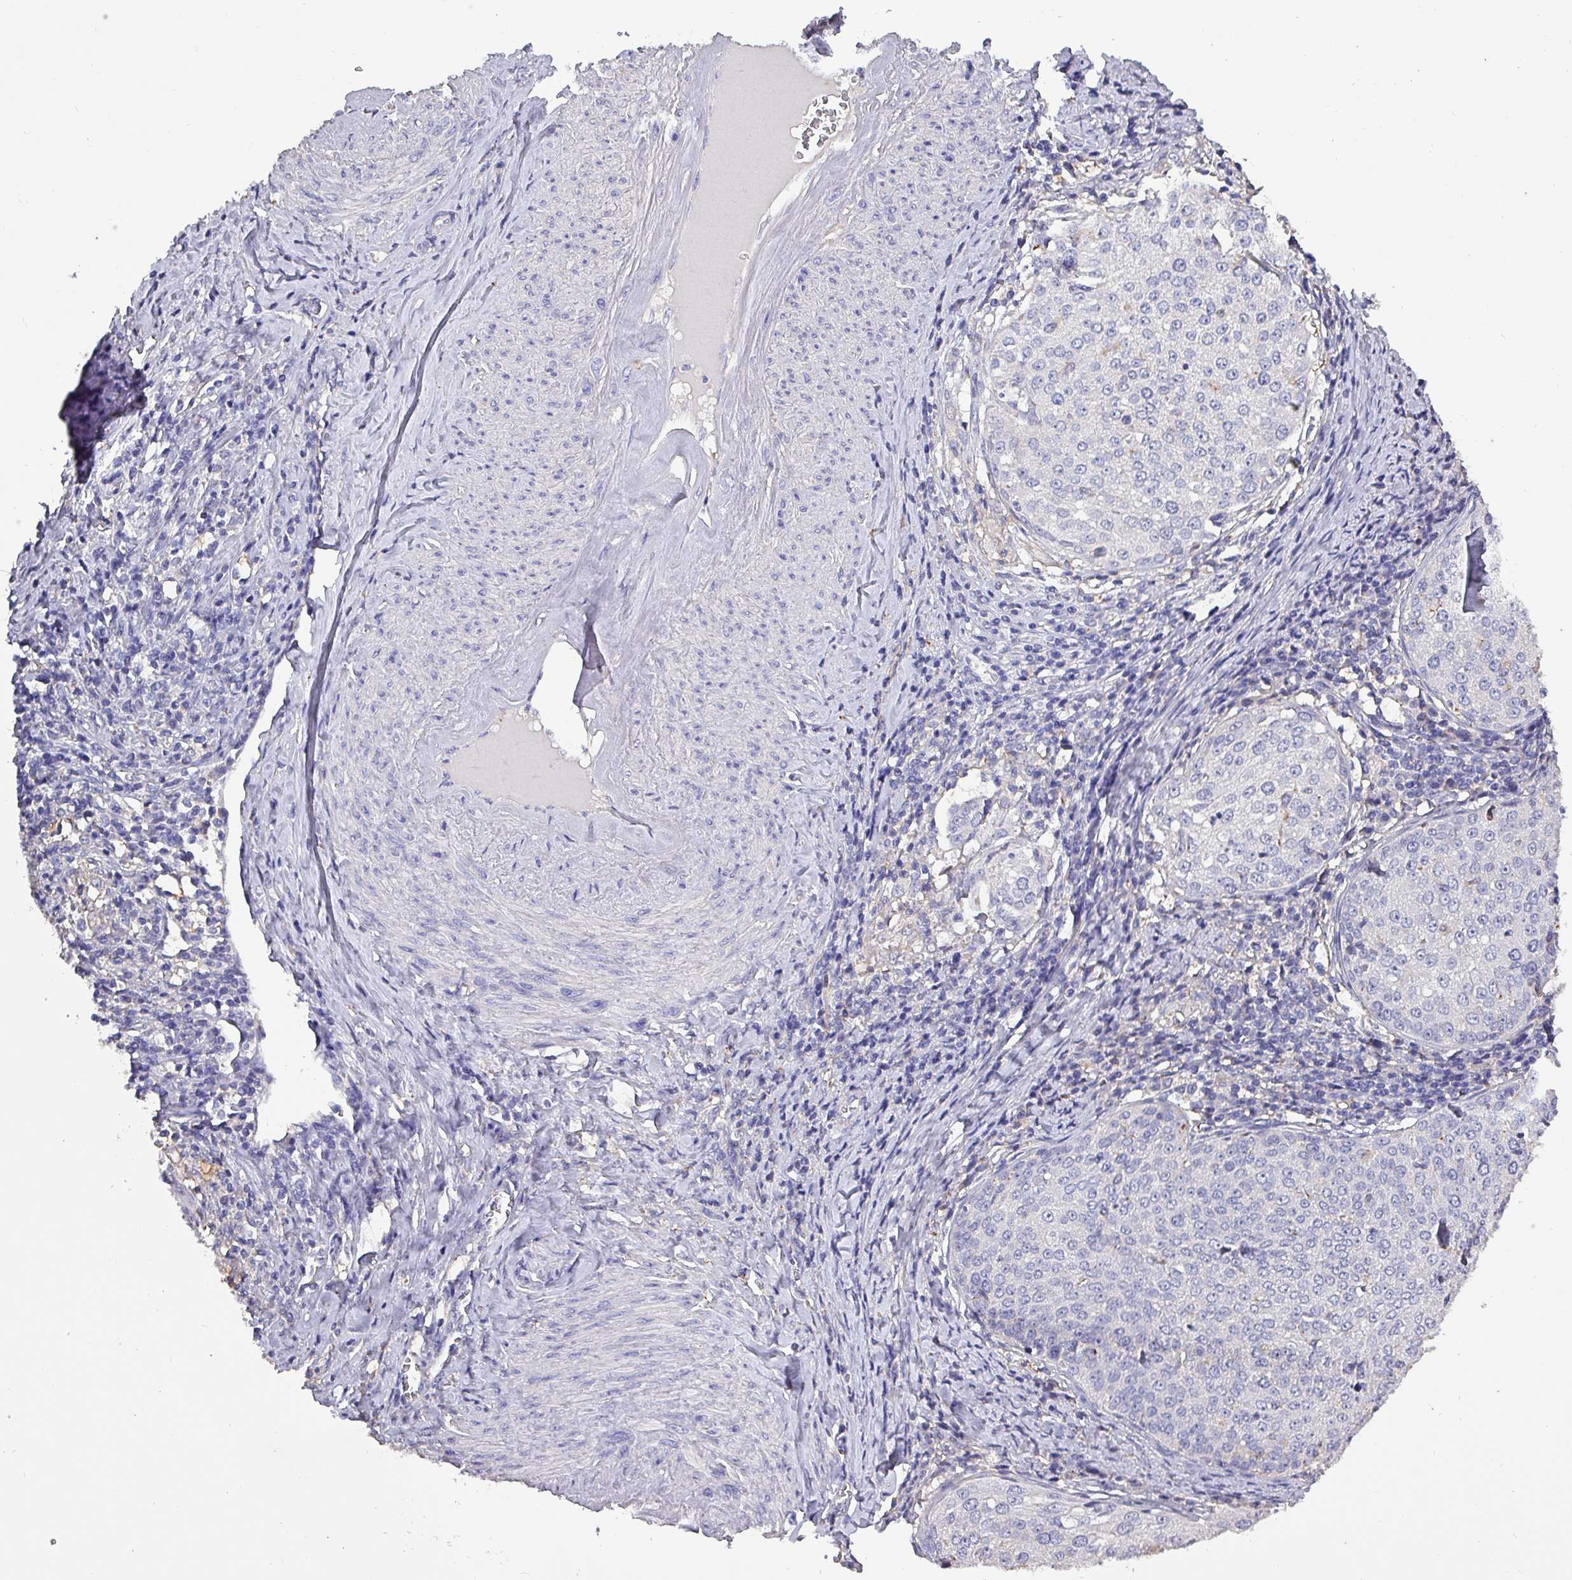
{"staining": {"intensity": "negative", "quantity": "none", "location": "none"}, "tissue": "cervical cancer", "cell_type": "Tumor cells", "image_type": "cancer", "snomed": [{"axis": "morphology", "description": "Squamous cell carcinoma, NOS"}, {"axis": "topography", "description": "Cervix"}], "caption": "An immunohistochemistry (IHC) photomicrograph of cervical cancer is shown. There is no staining in tumor cells of cervical cancer.", "gene": "HTRA4", "patient": {"sex": "female", "age": 57}}